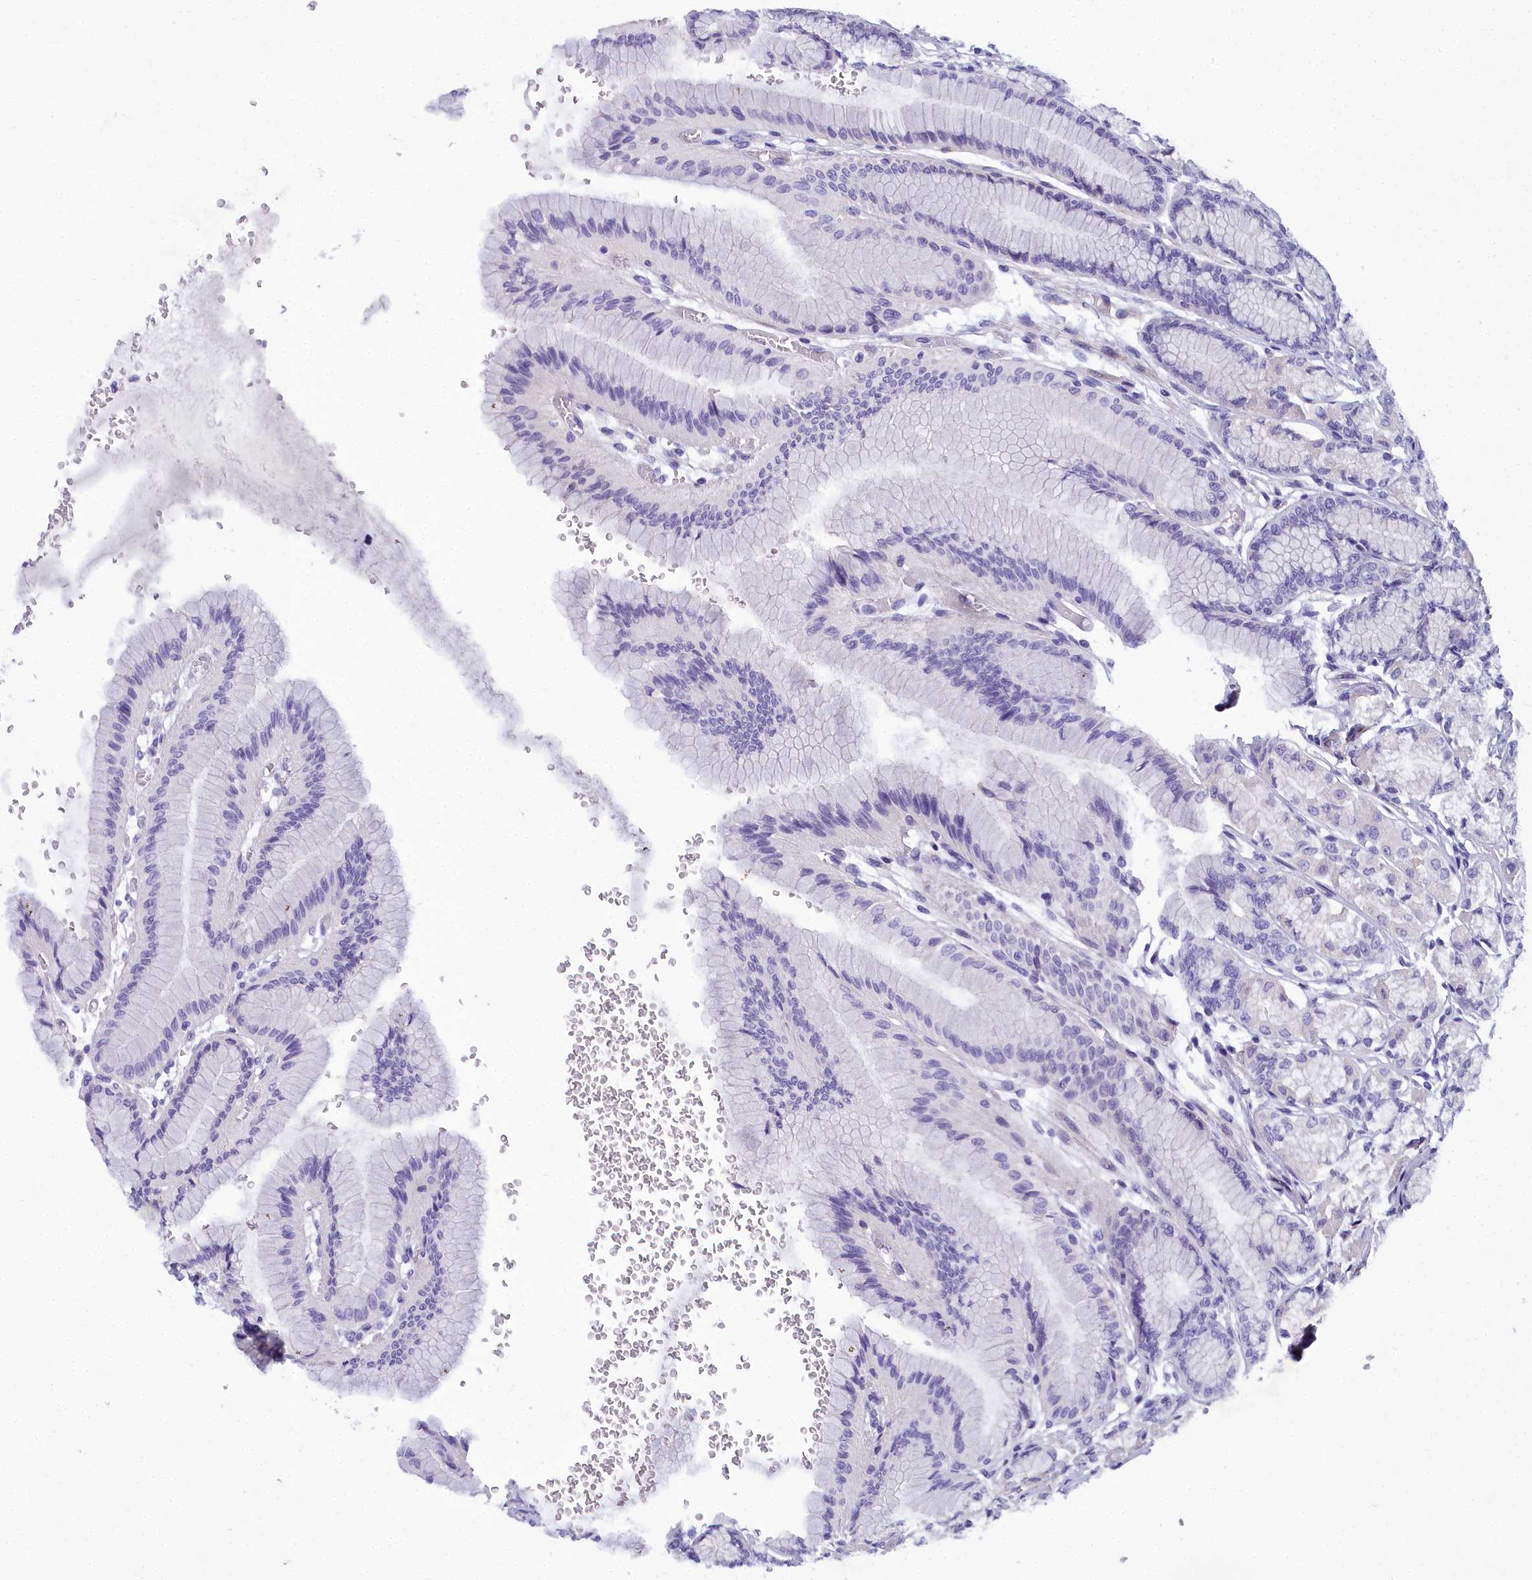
{"staining": {"intensity": "negative", "quantity": "none", "location": "none"}, "tissue": "stomach", "cell_type": "Glandular cells", "image_type": "normal", "snomed": [{"axis": "morphology", "description": "Normal tissue, NOS"}, {"axis": "morphology", "description": "Adenocarcinoma, NOS"}, {"axis": "morphology", "description": "Adenocarcinoma, High grade"}, {"axis": "topography", "description": "Stomach, upper"}, {"axis": "topography", "description": "Stomach"}], "caption": "Immunohistochemical staining of benign human stomach reveals no significant expression in glandular cells. The staining was performed using DAB to visualize the protein expression in brown, while the nuclei were stained in blue with hematoxylin (Magnification: 20x).", "gene": "TIMM22", "patient": {"sex": "female", "age": 65}}